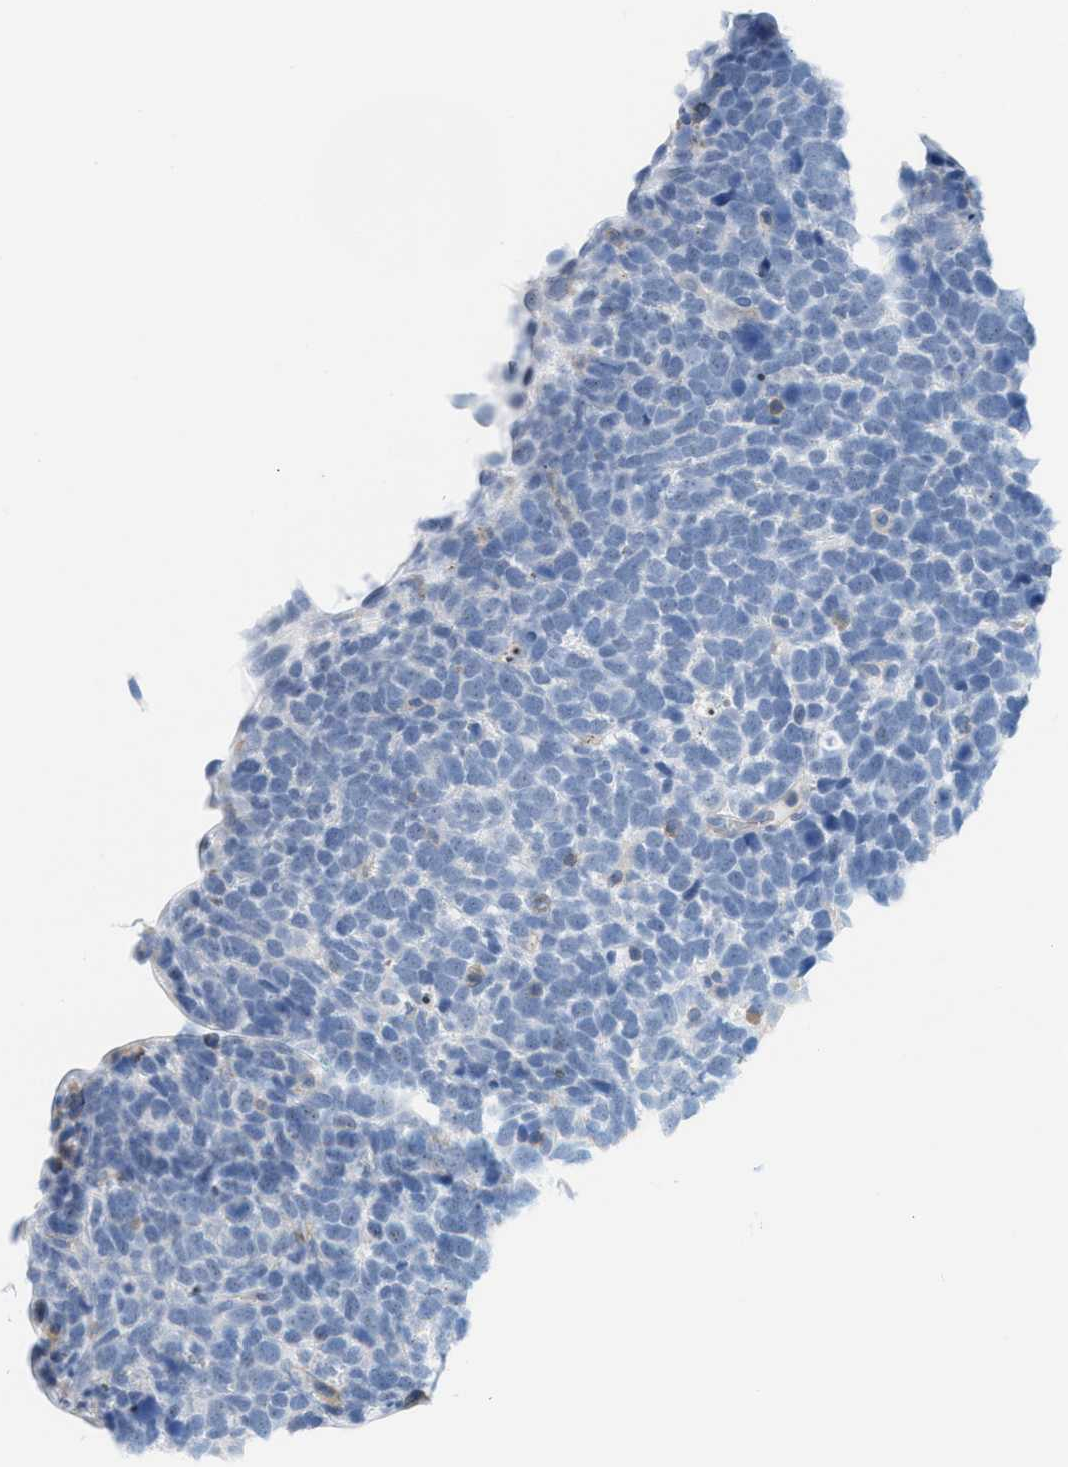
{"staining": {"intensity": "negative", "quantity": "none", "location": "none"}, "tissue": "urothelial cancer", "cell_type": "Tumor cells", "image_type": "cancer", "snomed": [{"axis": "morphology", "description": "Urothelial carcinoma, High grade"}, {"axis": "topography", "description": "Urinary bladder"}], "caption": "Tumor cells show no significant positivity in urothelial cancer.", "gene": "IL16", "patient": {"sex": "female", "age": 82}}